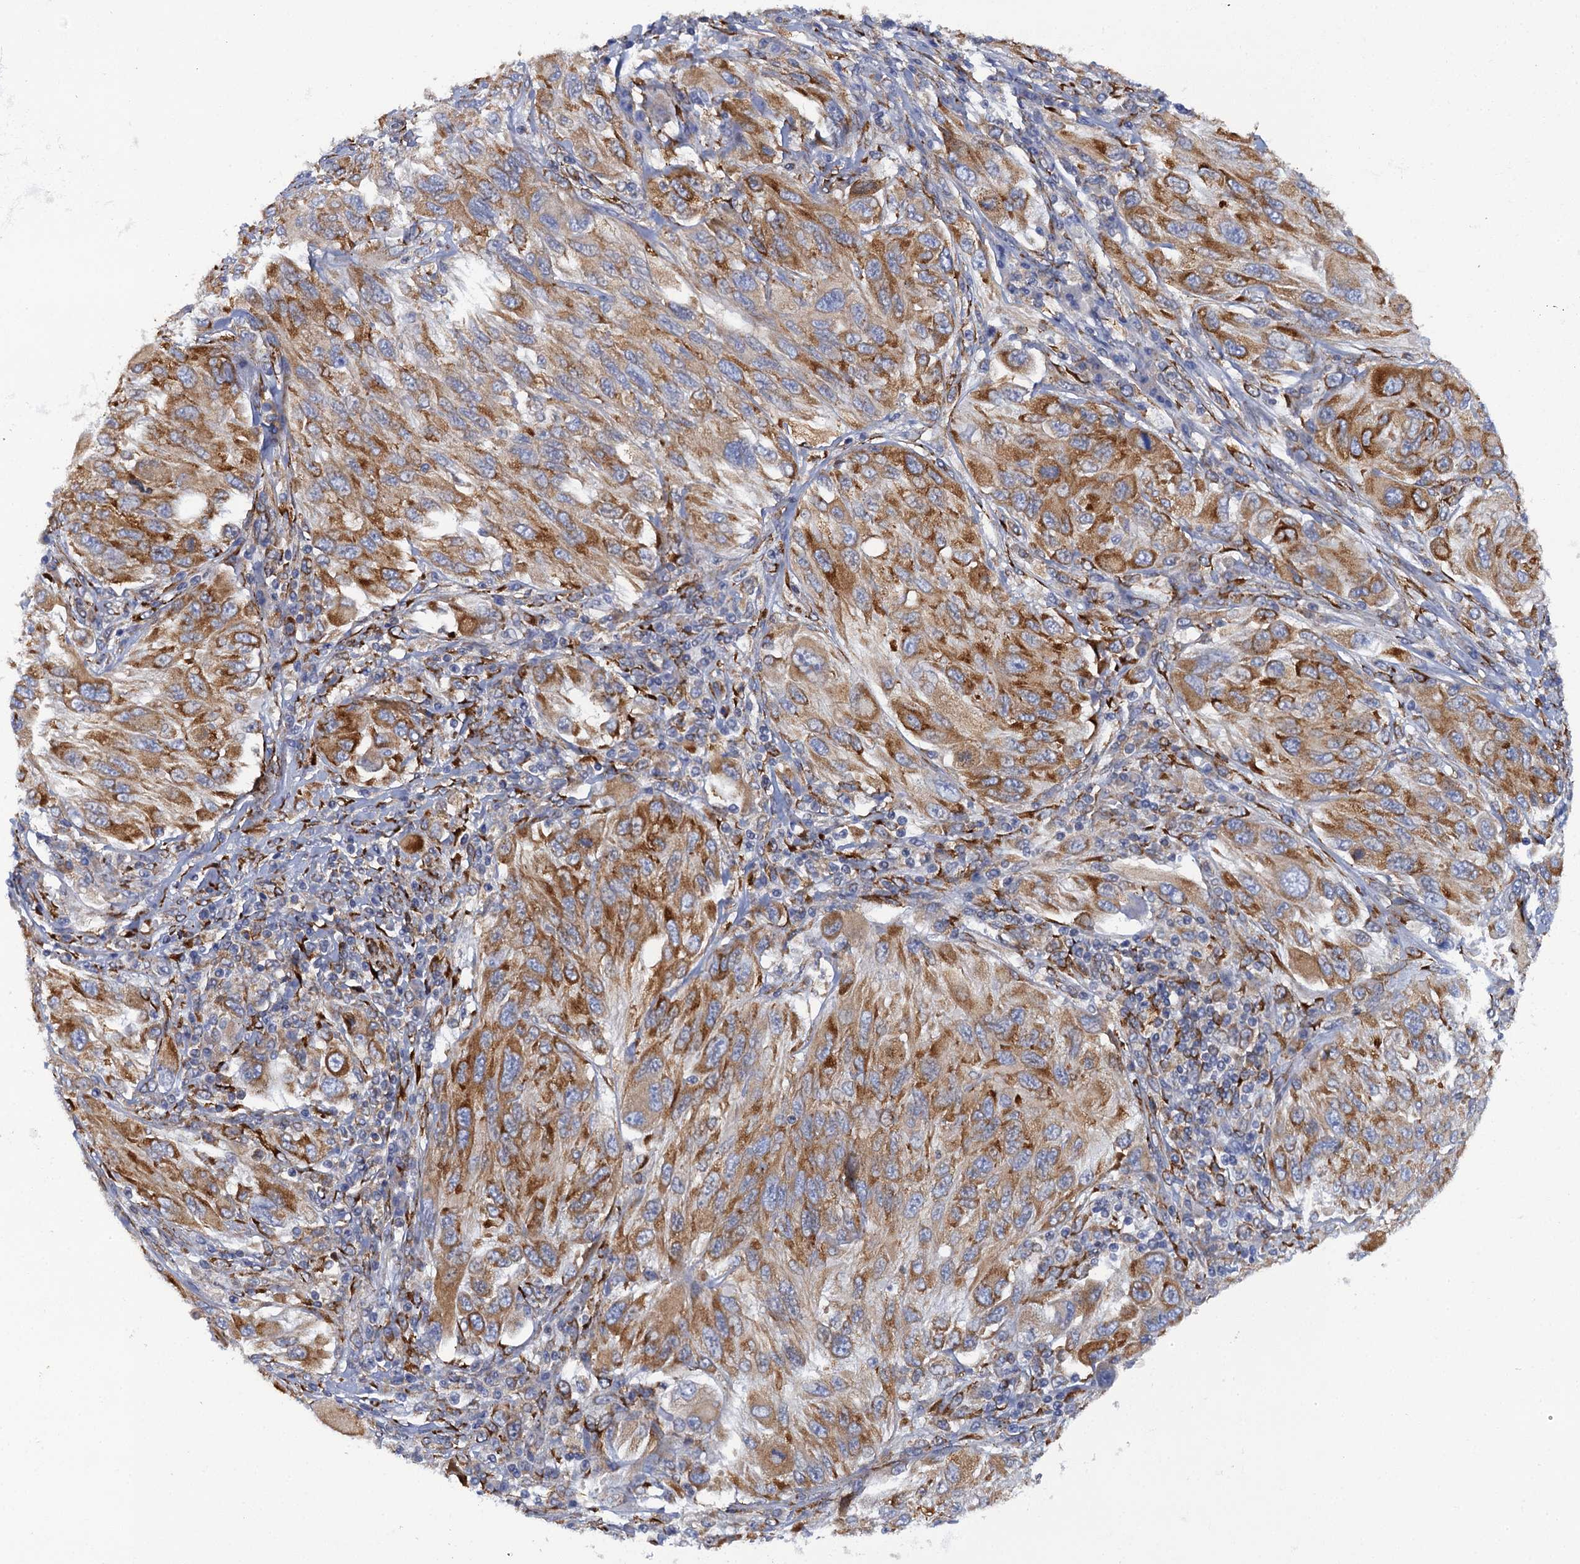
{"staining": {"intensity": "moderate", "quantity": ">75%", "location": "cytoplasmic/membranous"}, "tissue": "melanoma", "cell_type": "Tumor cells", "image_type": "cancer", "snomed": [{"axis": "morphology", "description": "Malignant melanoma, NOS"}, {"axis": "topography", "description": "Skin"}], "caption": "IHC (DAB) staining of human malignant melanoma exhibits moderate cytoplasmic/membranous protein expression in about >75% of tumor cells.", "gene": "POGLUT3", "patient": {"sex": "female", "age": 91}}